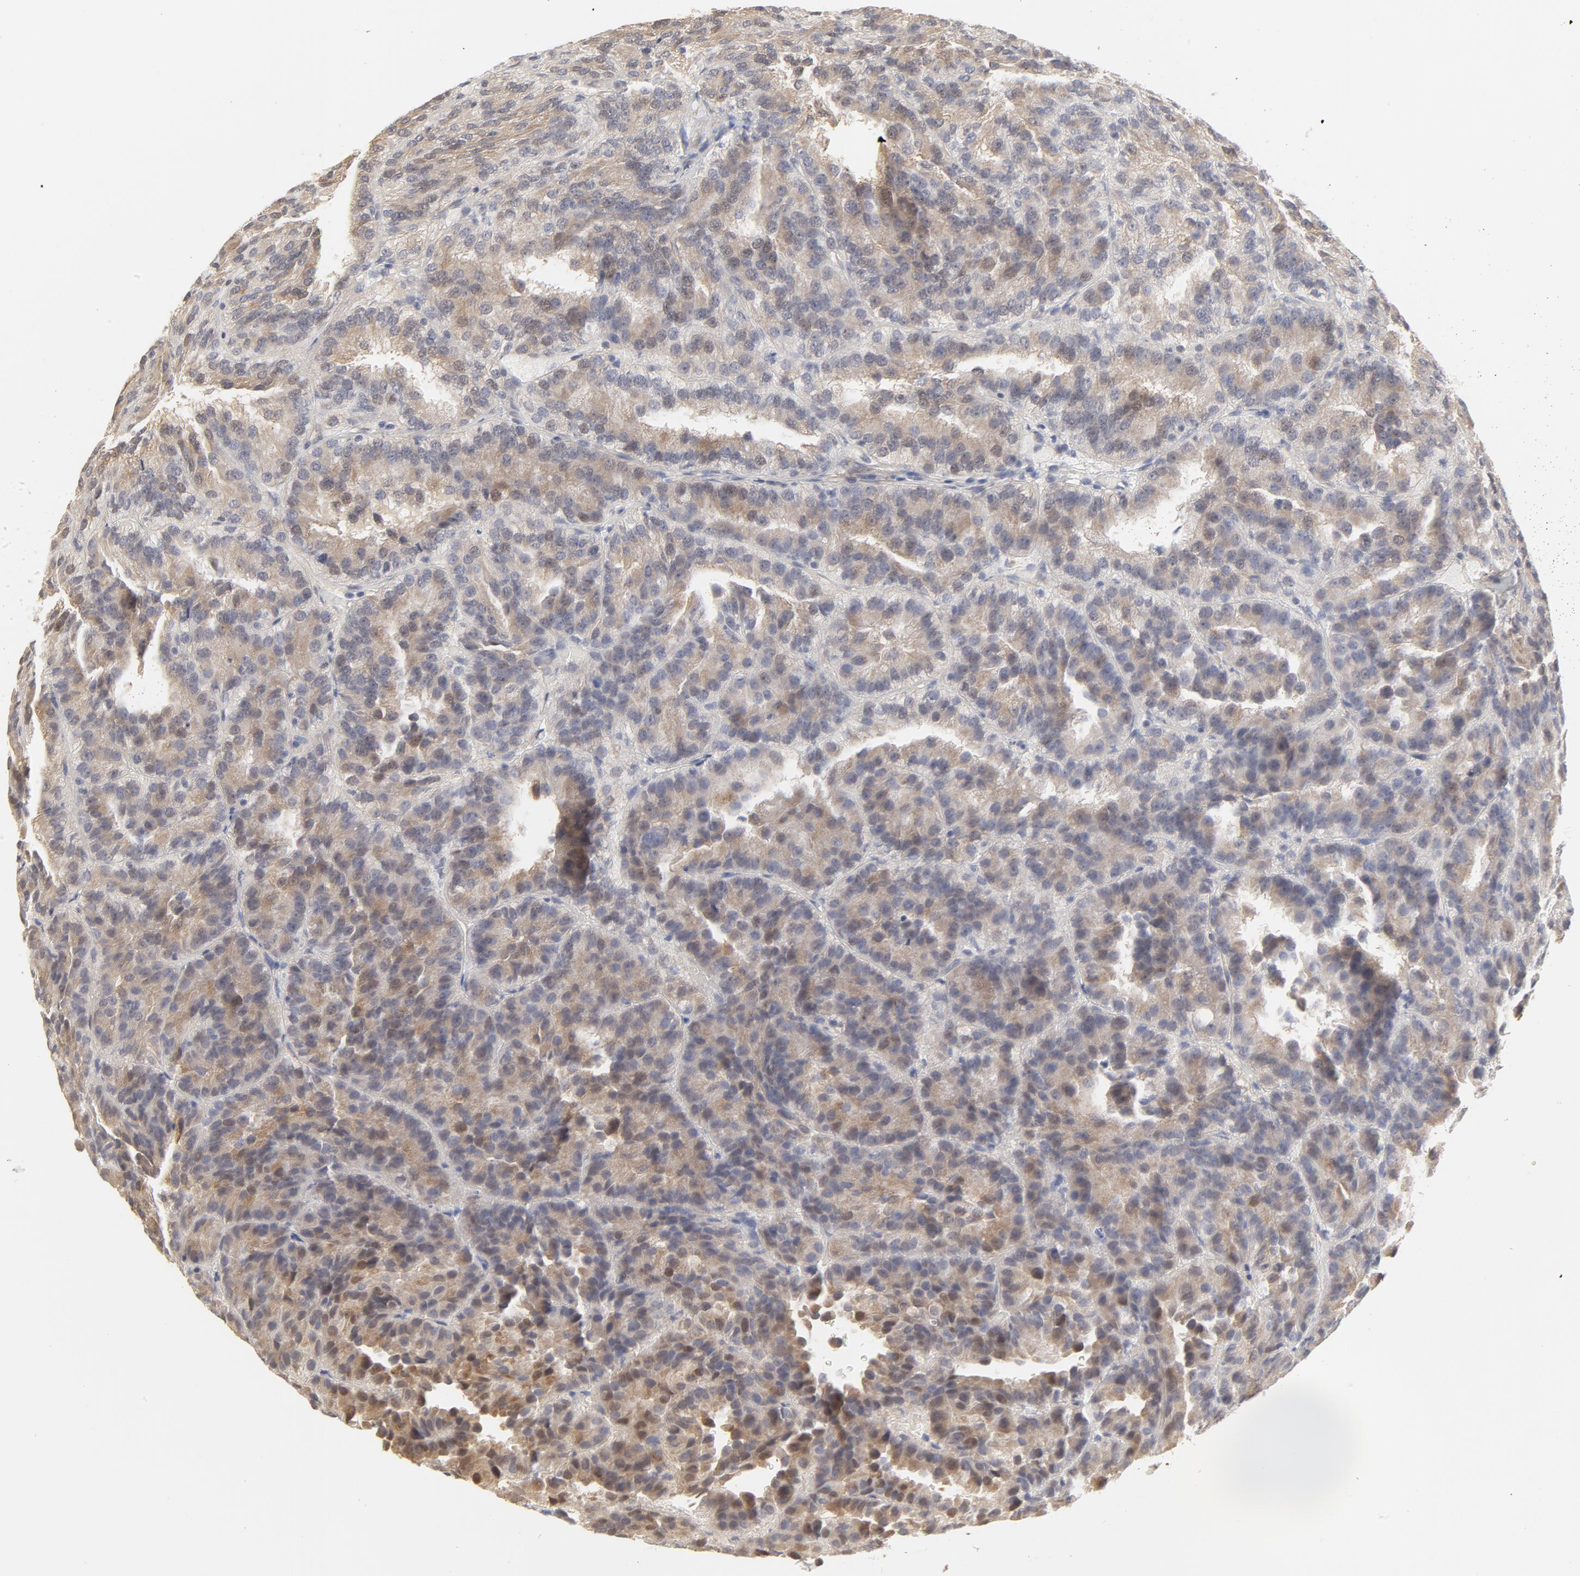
{"staining": {"intensity": "negative", "quantity": "none", "location": "none"}, "tissue": "renal cancer", "cell_type": "Tumor cells", "image_type": "cancer", "snomed": [{"axis": "morphology", "description": "Adenocarcinoma, NOS"}, {"axis": "topography", "description": "Kidney"}], "caption": "Renal cancer was stained to show a protein in brown. There is no significant staining in tumor cells.", "gene": "MAGED4", "patient": {"sex": "male", "age": 46}}